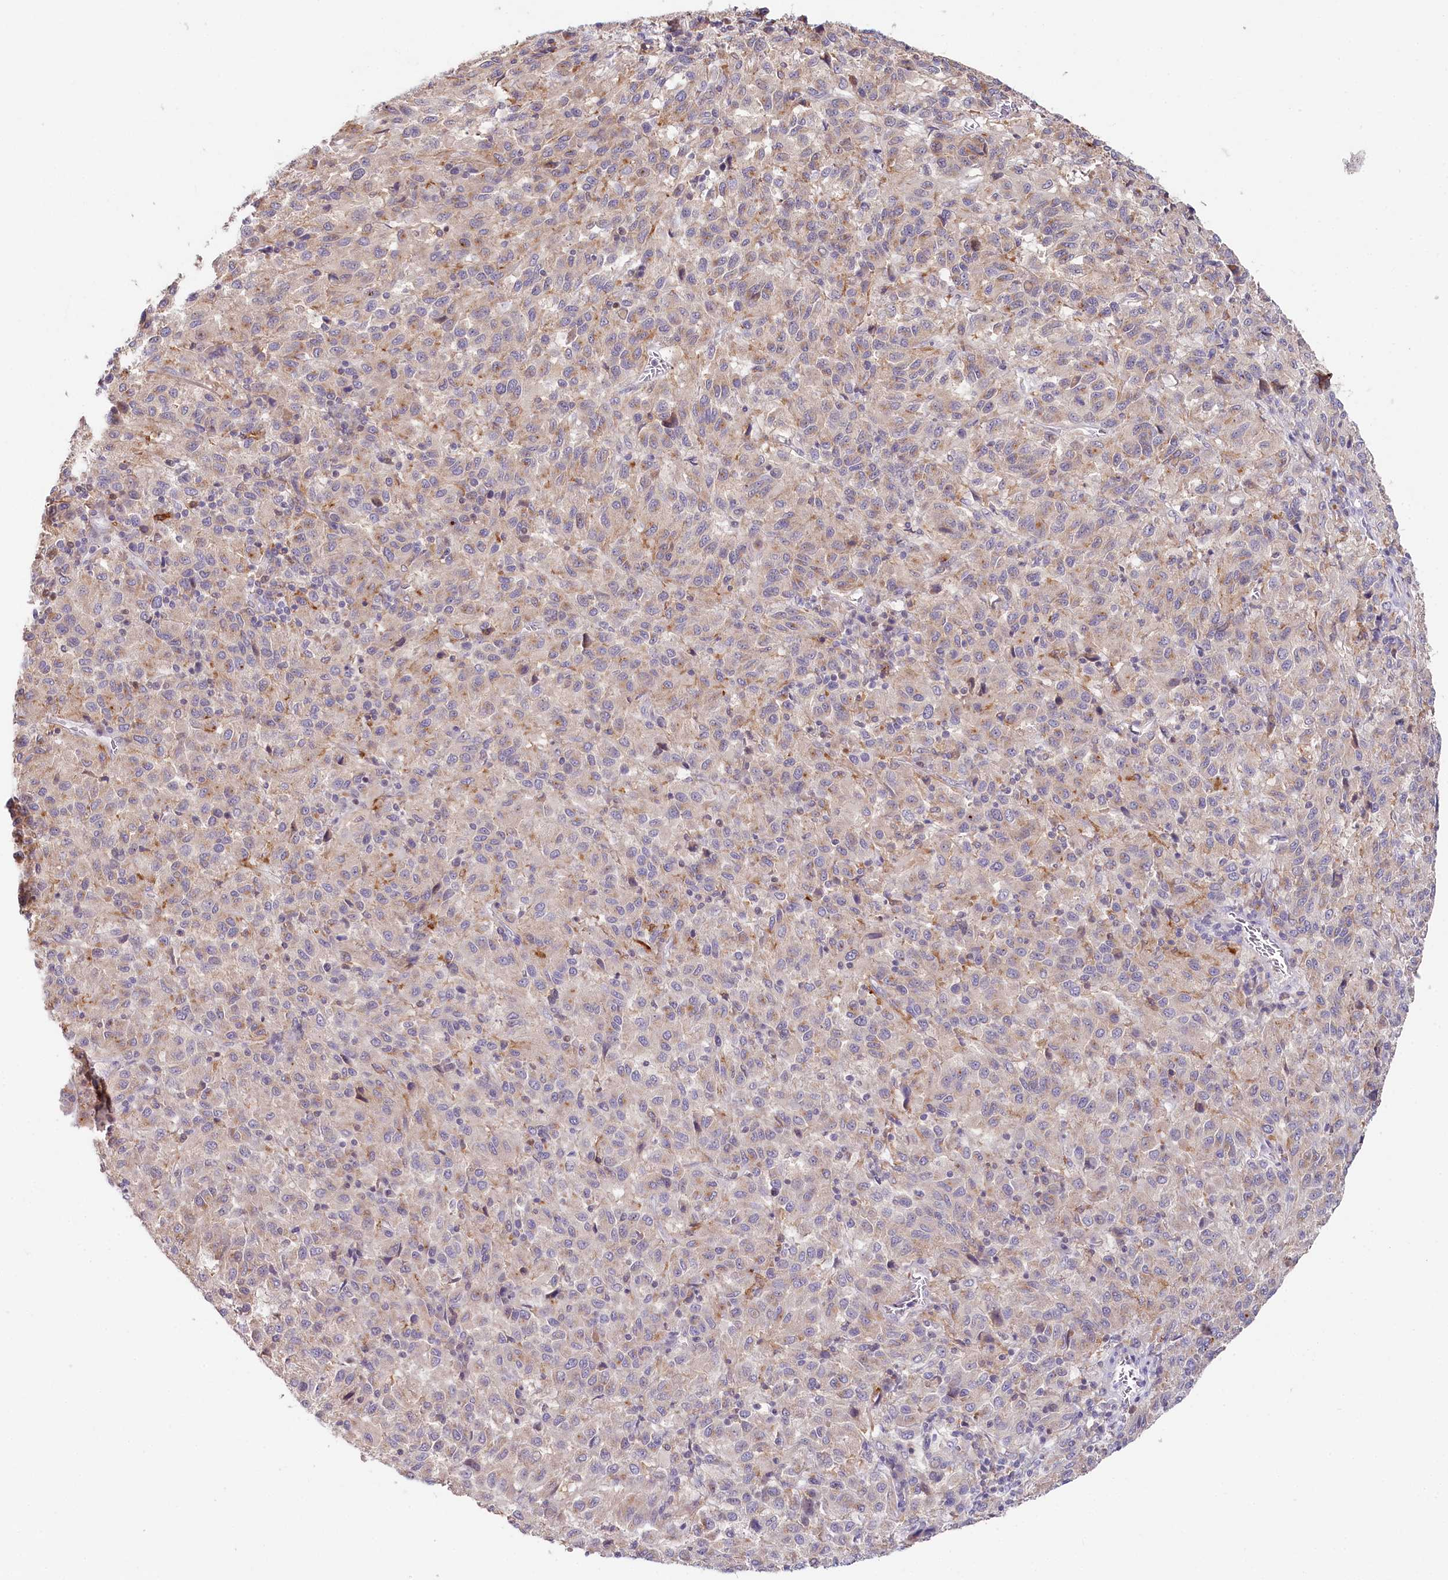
{"staining": {"intensity": "negative", "quantity": "none", "location": "none"}, "tissue": "melanoma", "cell_type": "Tumor cells", "image_type": "cancer", "snomed": [{"axis": "morphology", "description": "Malignant melanoma, Metastatic site"}, {"axis": "topography", "description": "Lung"}], "caption": "Immunohistochemistry (IHC) micrograph of malignant melanoma (metastatic site) stained for a protein (brown), which shows no expression in tumor cells.", "gene": "DAPK1", "patient": {"sex": "male", "age": 64}}